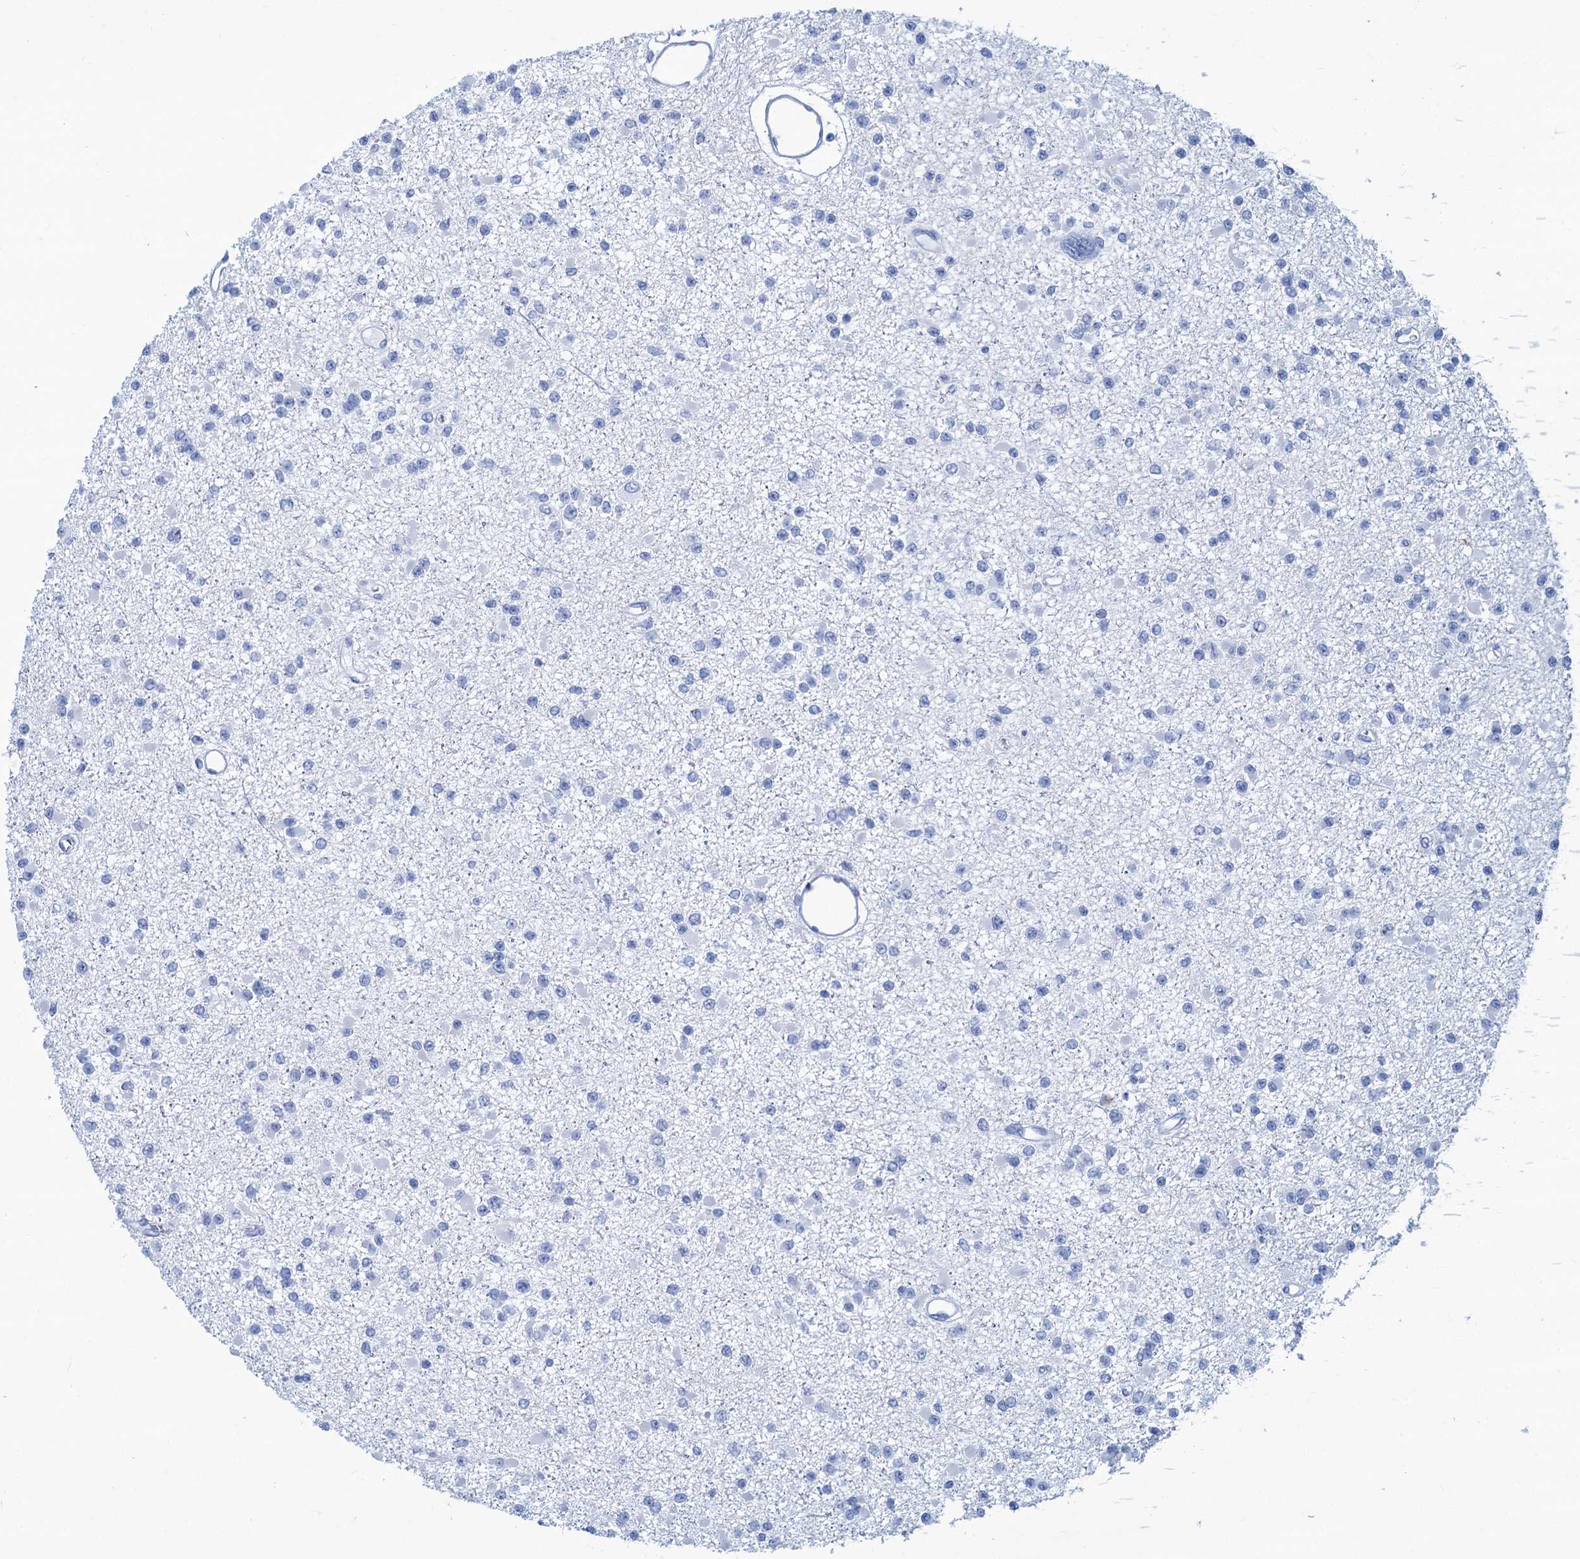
{"staining": {"intensity": "negative", "quantity": "none", "location": "none"}, "tissue": "glioma", "cell_type": "Tumor cells", "image_type": "cancer", "snomed": [{"axis": "morphology", "description": "Glioma, malignant, Low grade"}, {"axis": "topography", "description": "Brain"}], "caption": "A high-resolution image shows immunohistochemistry staining of malignant glioma (low-grade), which demonstrates no significant expression in tumor cells.", "gene": "CABYR", "patient": {"sex": "female", "age": 22}}